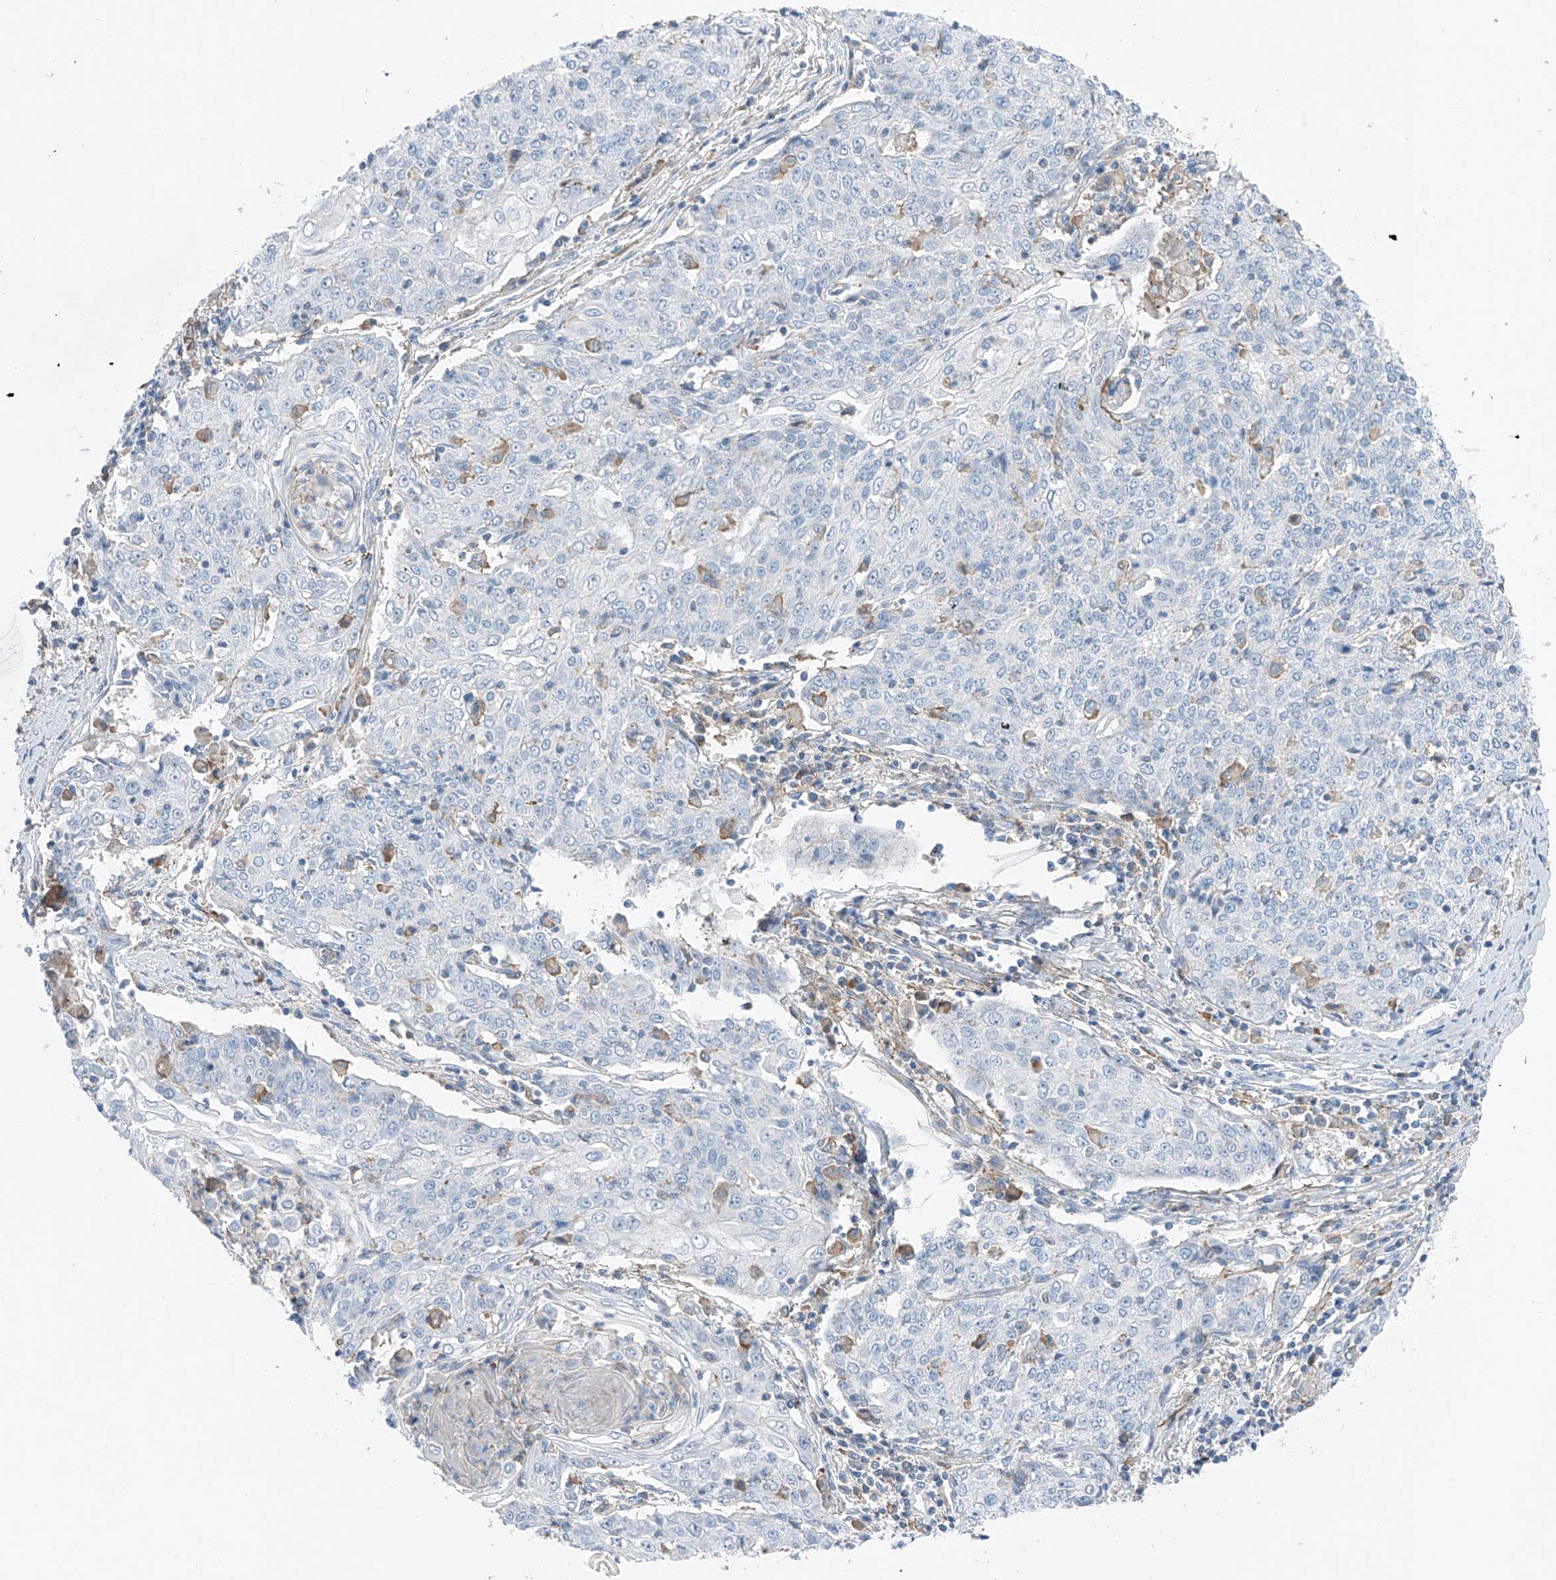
{"staining": {"intensity": "negative", "quantity": "none", "location": "none"}, "tissue": "cervical cancer", "cell_type": "Tumor cells", "image_type": "cancer", "snomed": [{"axis": "morphology", "description": "Squamous cell carcinoma, NOS"}, {"axis": "topography", "description": "Cervix"}], "caption": "Tumor cells are negative for brown protein staining in cervical cancer.", "gene": "NALCN", "patient": {"sex": "female", "age": 48}}